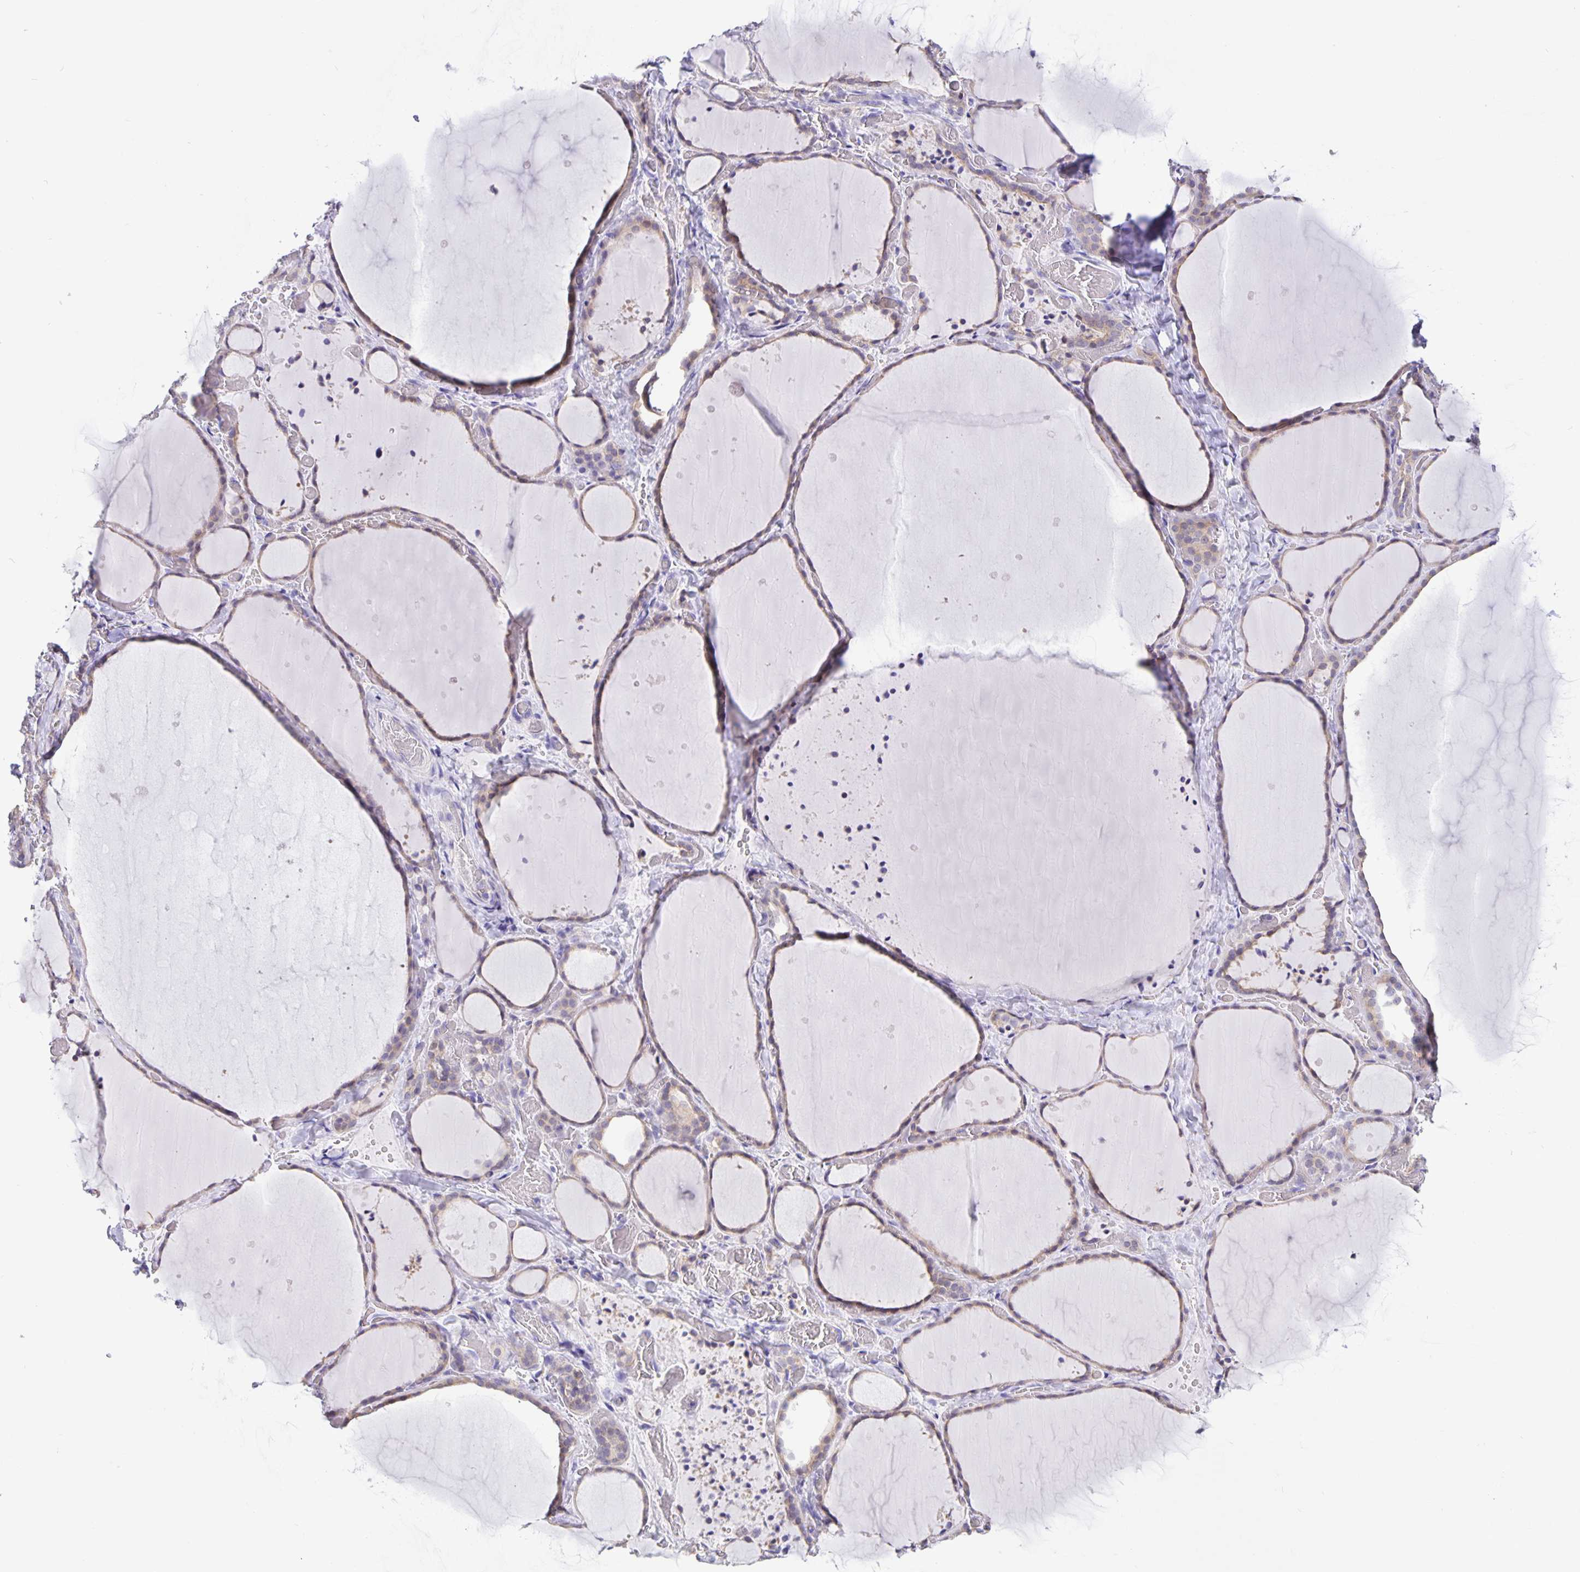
{"staining": {"intensity": "weak", "quantity": ">75%", "location": "cytoplasmic/membranous"}, "tissue": "thyroid gland", "cell_type": "Glandular cells", "image_type": "normal", "snomed": [{"axis": "morphology", "description": "Normal tissue, NOS"}, {"axis": "topography", "description": "Thyroid gland"}], "caption": "Immunohistochemical staining of benign human thyroid gland reveals >75% levels of weak cytoplasmic/membranous protein positivity in approximately >75% of glandular cells. Immunohistochemistry stains the protein in brown and the nuclei are stained blue.", "gene": "ERMN", "patient": {"sex": "female", "age": 36}}